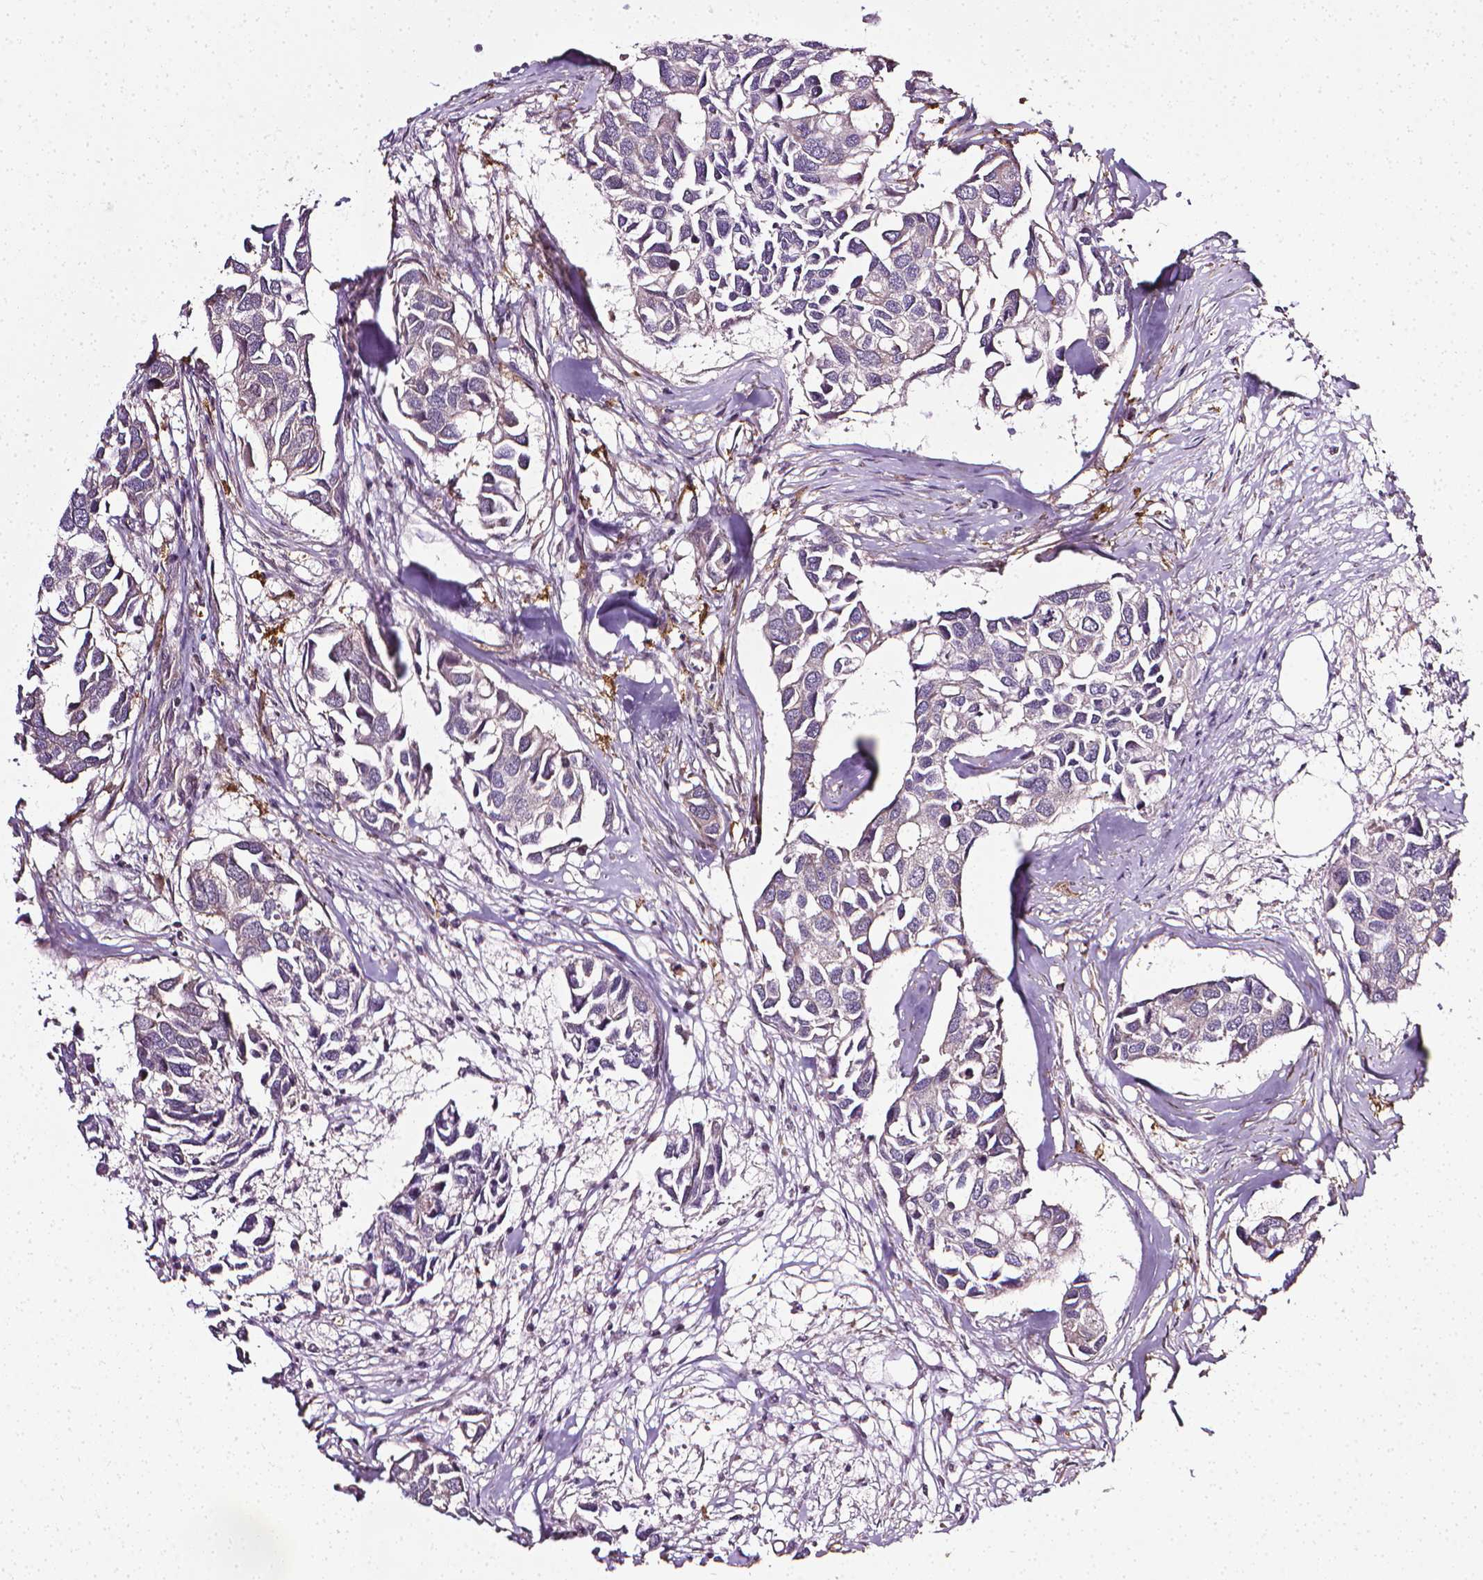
{"staining": {"intensity": "weak", "quantity": "<25%", "location": "cytoplasmic/membranous"}, "tissue": "breast cancer", "cell_type": "Tumor cells", "image_type": "cancer", "snomed": [{"axis": "morphology", "description": "Duct carcinoma"}, {"axis": "topography", "description": "Breast"}], "caption": "Breast cancer was stained to show a protein in brown. There is no significant staining in tumor cells.", "gene": "PRAG1", "patient": {"sex": "female", "age": 83}}